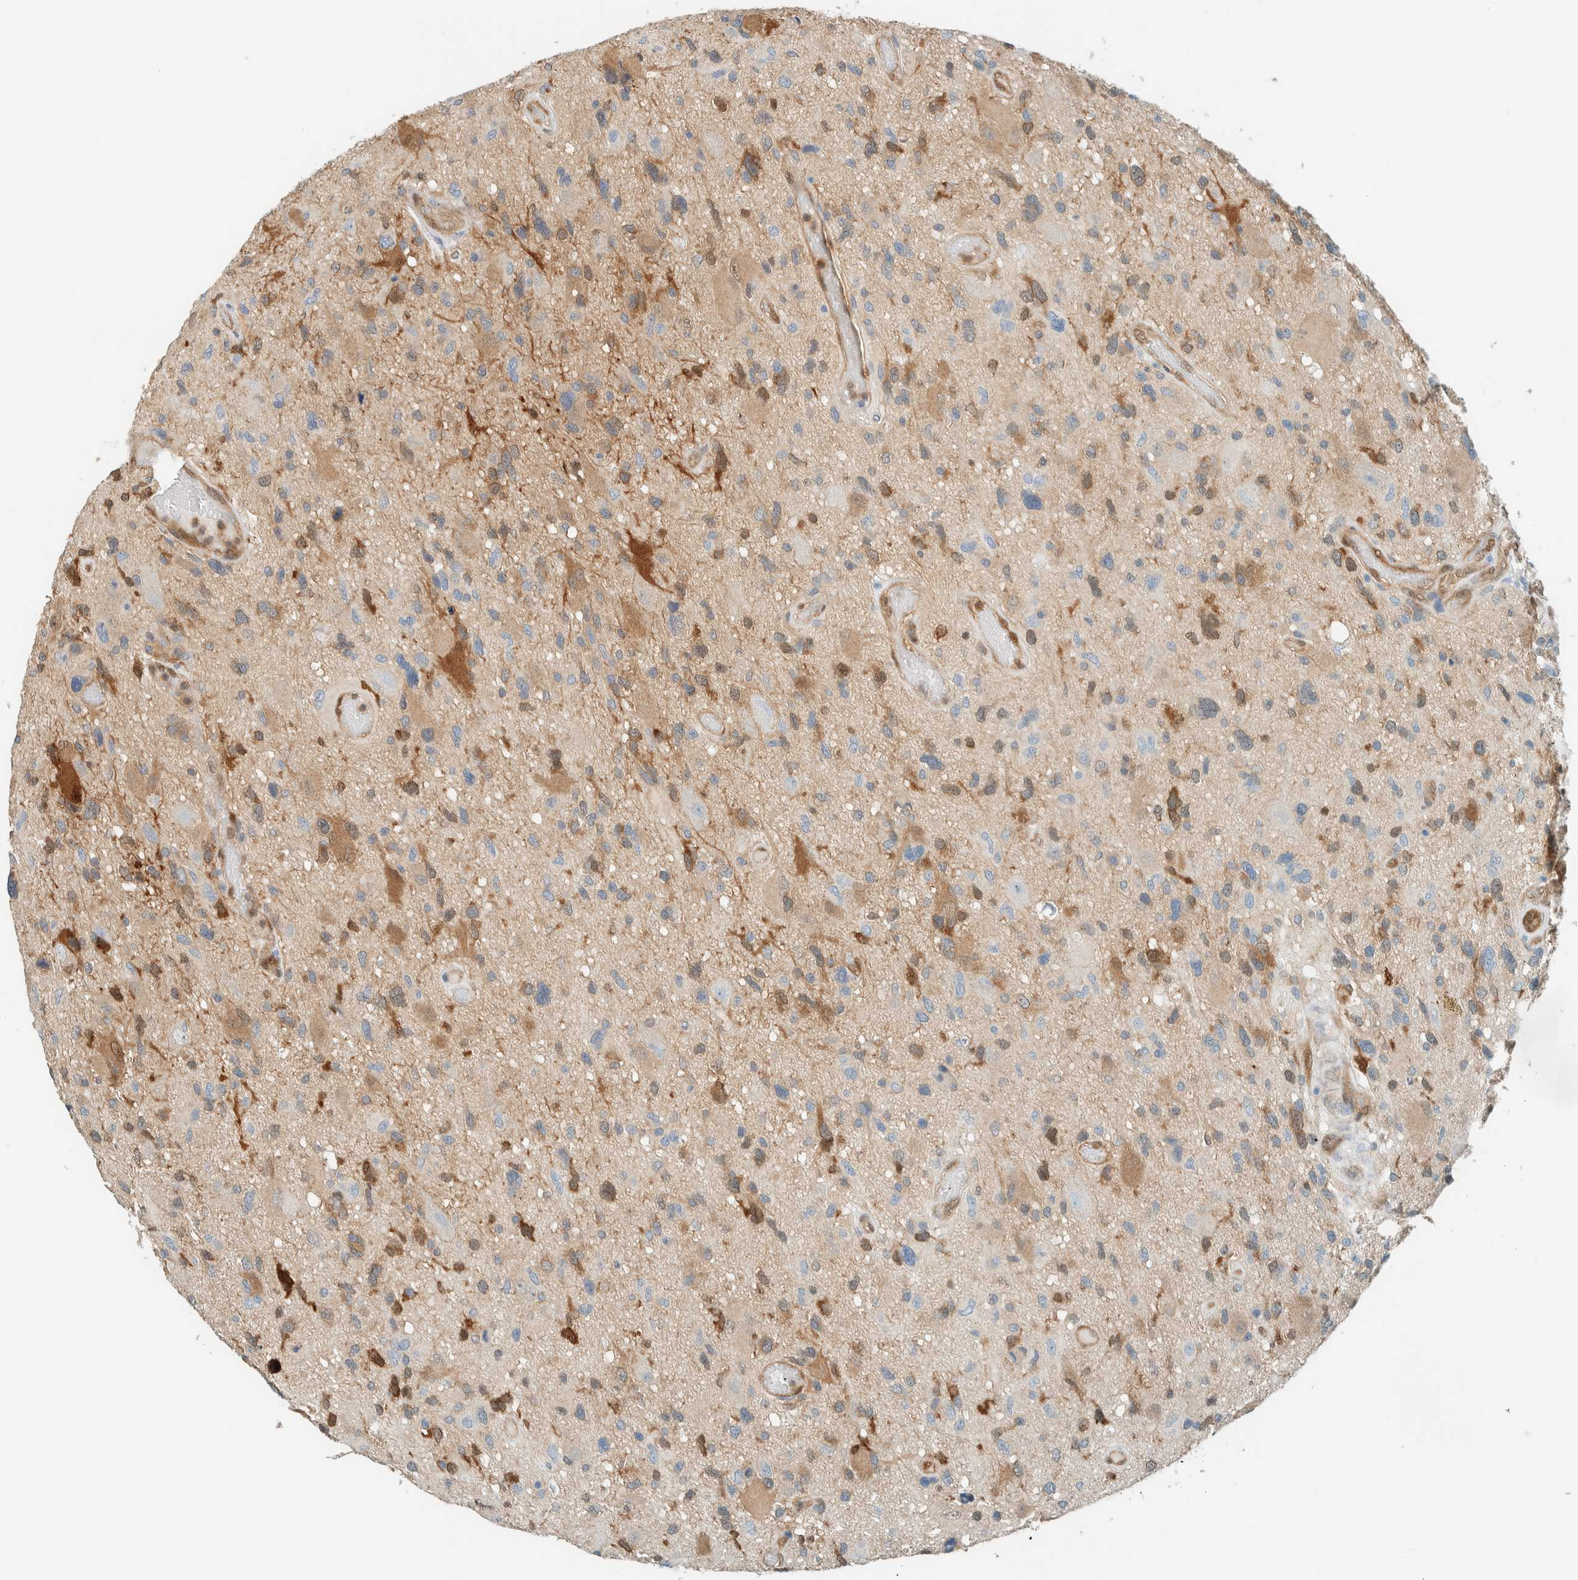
{"staining": {"intensity": "moderate", "quantity": "25%-75%", "location": "cytoplasmic/membranous,nuclear"}, "tissue": "glioma", "cell_type": "Tumor cells", "image_type": "cancer", "snomed": [{"axis": "morphology", "description": "Glioma, malignant, High grade"}, {"axis": "topography", "description": "Brain"}], "caption": "An image of glioma stained for a protein shows moderate cytoplasmic/membranous and nuclear brown staining in tumor cells. (brown staining indicates protein expression, while blue staining denotes nuclei).", "gene": "NXN", "patient": {"sex": "male", "age": 33}}